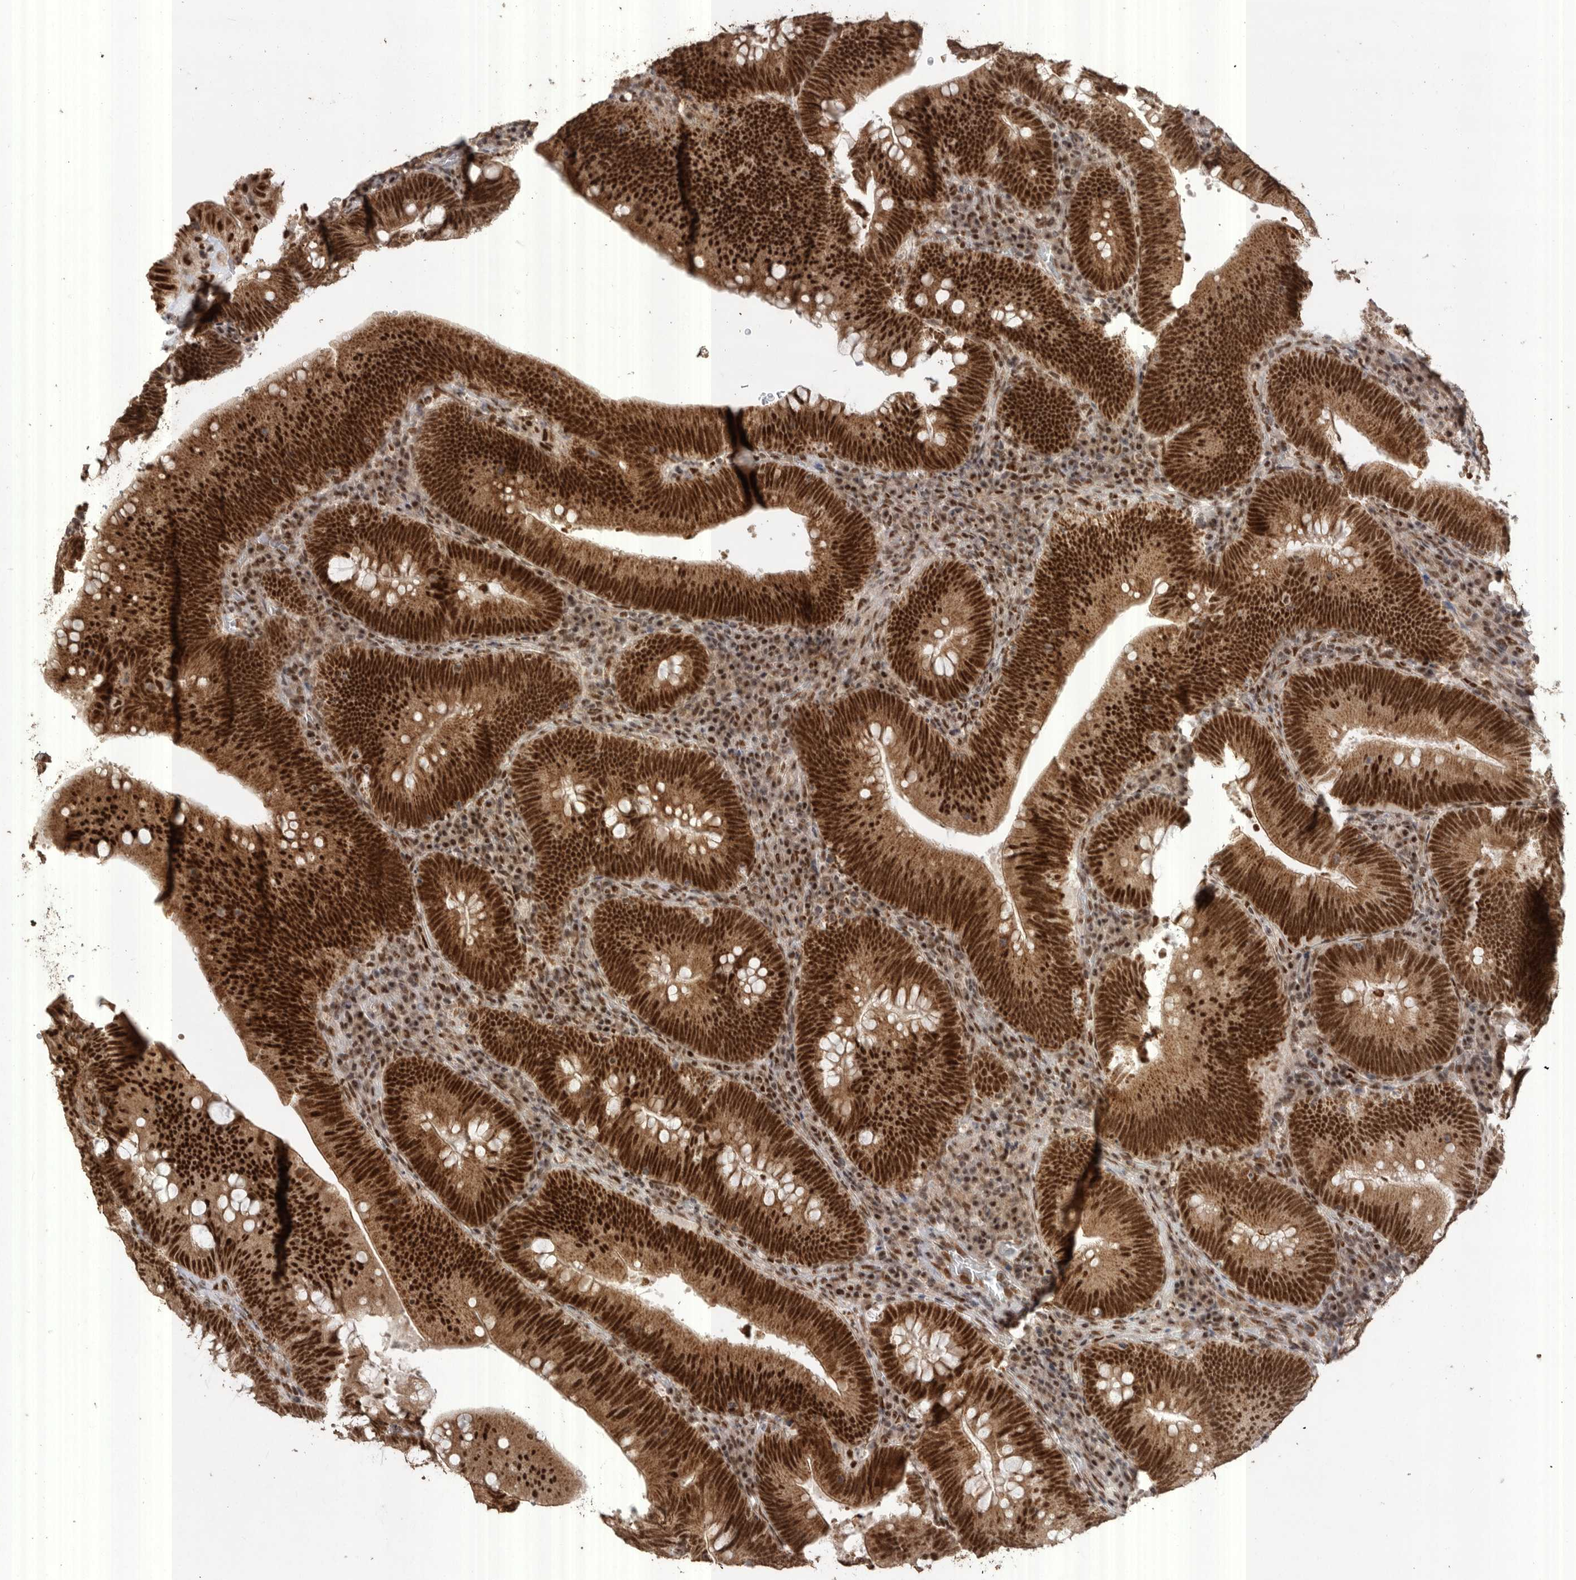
{"staining": {"intensity": "strong", "quantity": ">75%", "location": "cytoplasmic/membranous,nuclear"}, "tissue": "colorectal cancer", "cell_type": "Tumor cells", "image_type": "cancer", "snomed": [{"axis": "morphology", "description": "Normal tissue, NOS"}, {"axis": "topography", "description": "Colon"}], "caption": "High-power microscopy captured an IHC image of colorectal cancer, revealing strong cytoplasmic/membranous and nuclear expression in about >75% of tumor cells.", "gene": "PPP1R10", "patient": {"sex": "female", "age": 82}}